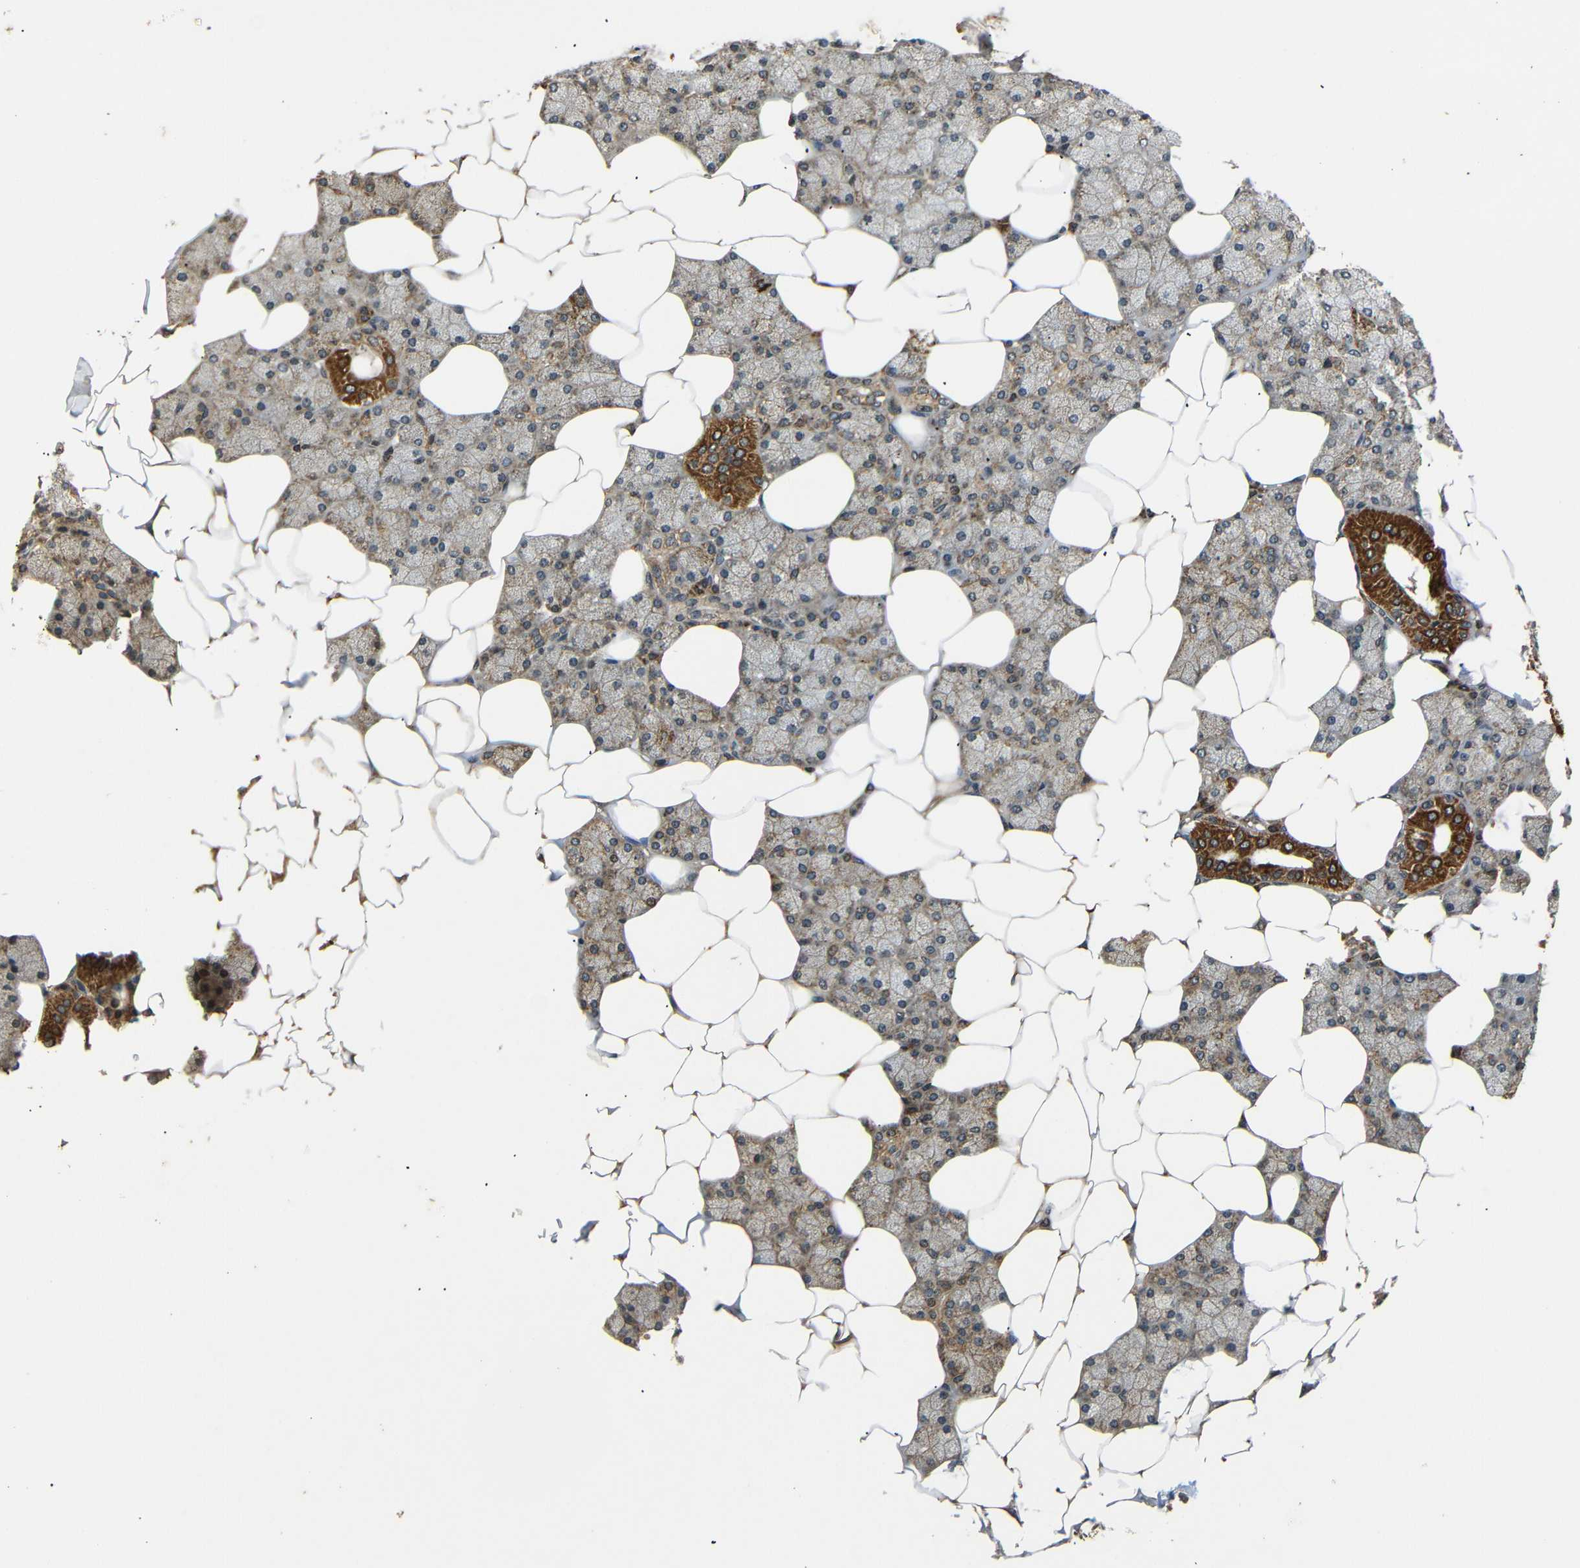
{"staining": {"intensity": "moderate", "quantity": ">75%", "location": "cytoplasmic/membranous"}, "tissue": "salivary gland", "cell_type": "Glandular cells", "image_type": "normal", "snomed": [{"axis": "morphology", "description": "Normal tissue, NOS"}, {"axis": "topography", "description": "Salivary gland"}], "caption": "Moderate cytoplasmic/membranous protein positivity is appreciated in approximately >75% of glandular cells in salivary gland. (Brightfield microscopy of DAB IHC at high magnification).", "gene": "TANK", "patient": {"sex": "male", "age": 62}}